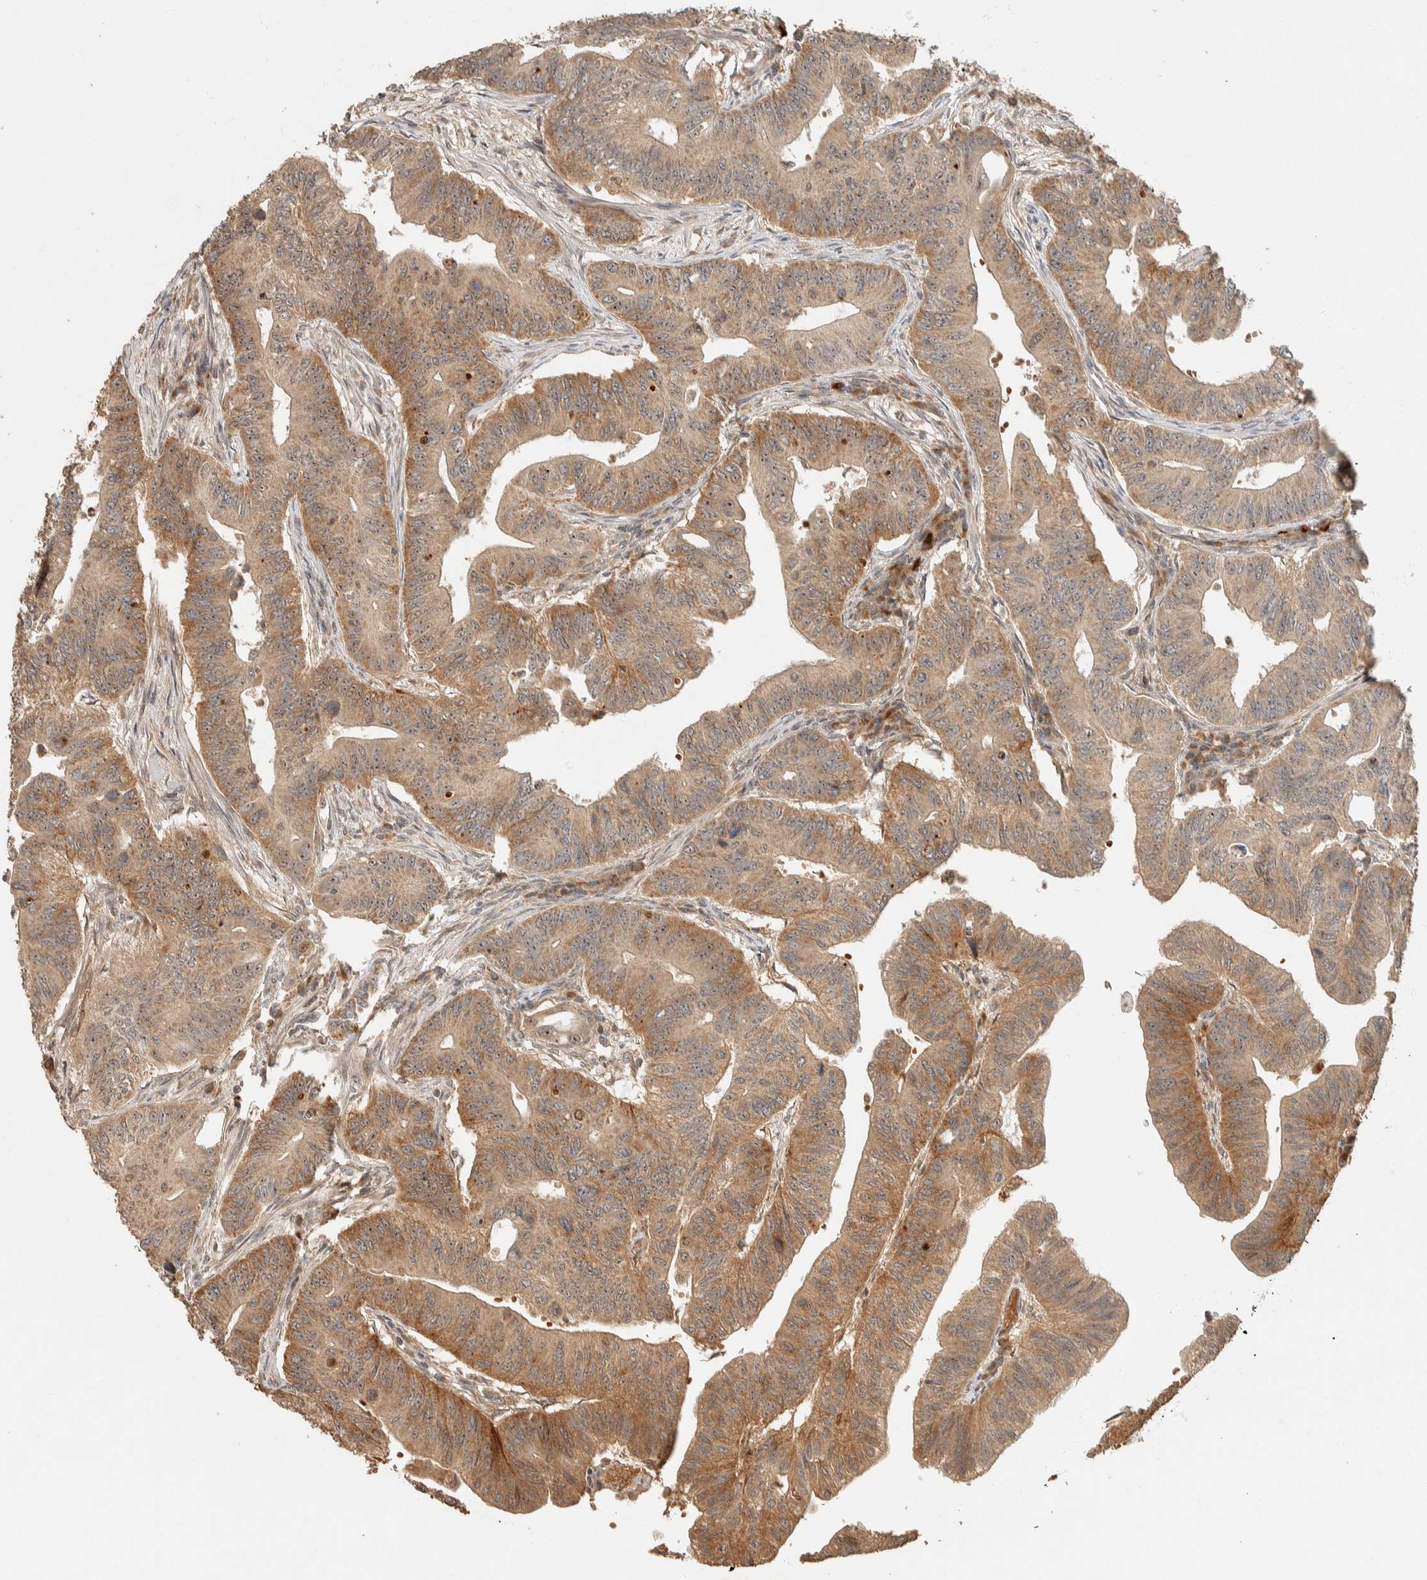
{"staining": {"intensity": "moderate", "quantity": ">75%", "location": "cytoplasmic/membranous"}, "tissue": "colorectal cancer", "cell_type": "Tumor cells", "image_type": "cancer", "snomed": [{"axis": "morphology", "description": "Adenoma, NOS"}, {"axis": "morphology", "description": "Adenocarcinoma, NOS"}, {"axis": "topography", "description": "Colon"}], "caption": "Human colorectal adenocarcinoma stained for a protein (brown) displays moderate cytoplasmic/membranous positive expression in approximately >75% of tumor cells.", "gene": "ZBTB2", "patient": {"sex": "male", "age": 79}}